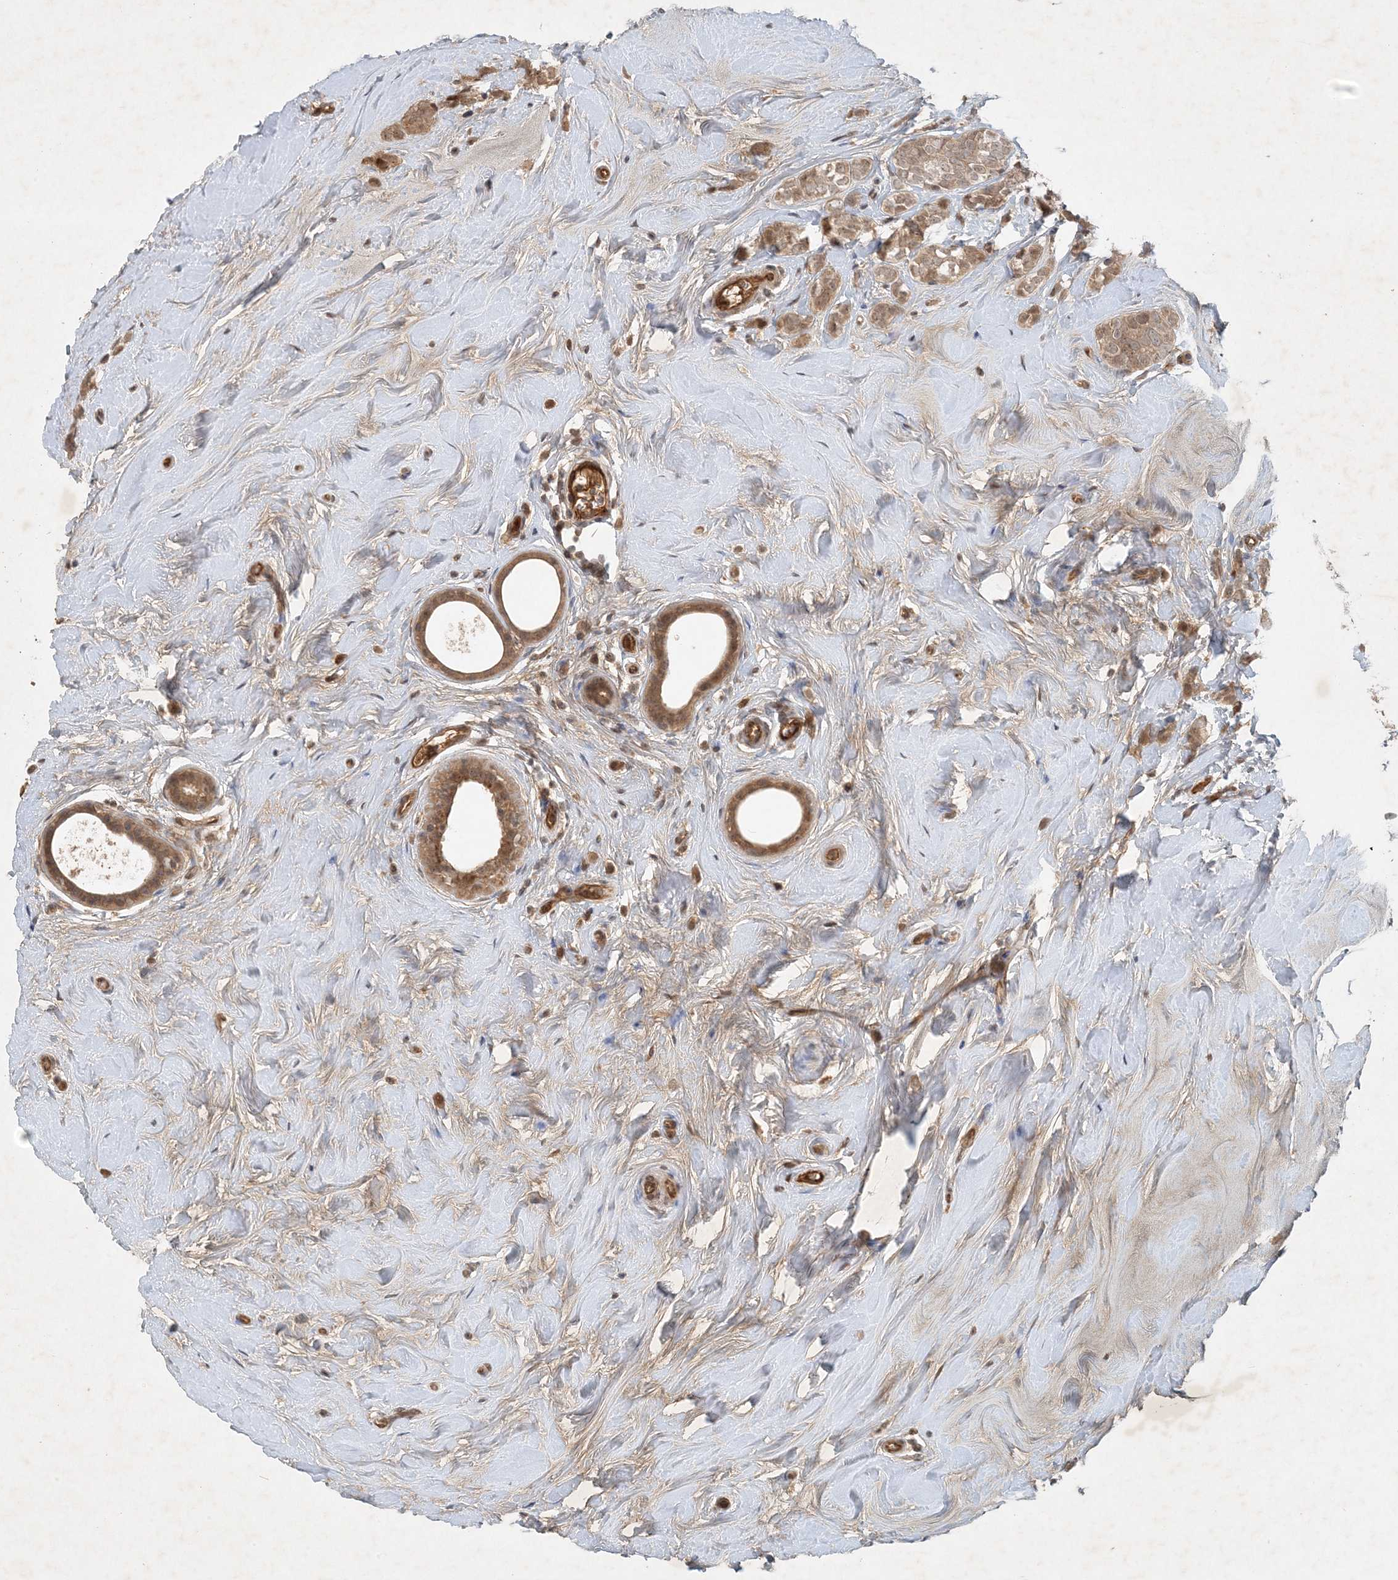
{"staining": {"intensity": "moderate", "quantity": ">75%", "location": "cytoplasmic/membranous"}, "tissue": "breast cancer", "cell_type": "Tumor cells", "image_type": "cancer", "snomed": [{"axis": "morphology", "description": "Lobular carcinoma"}, {"axis": "topography", "description": "Breast"}], "caption": "Breast cancer (lobular carcinoma) was stained to show a protein in brown. There is medium levels of moderate cytoplasmic/membranous staining in about >75% of tumor cells.", "gene": "ZCCHC4", "patient": {"sex": "female", "age": 47}}